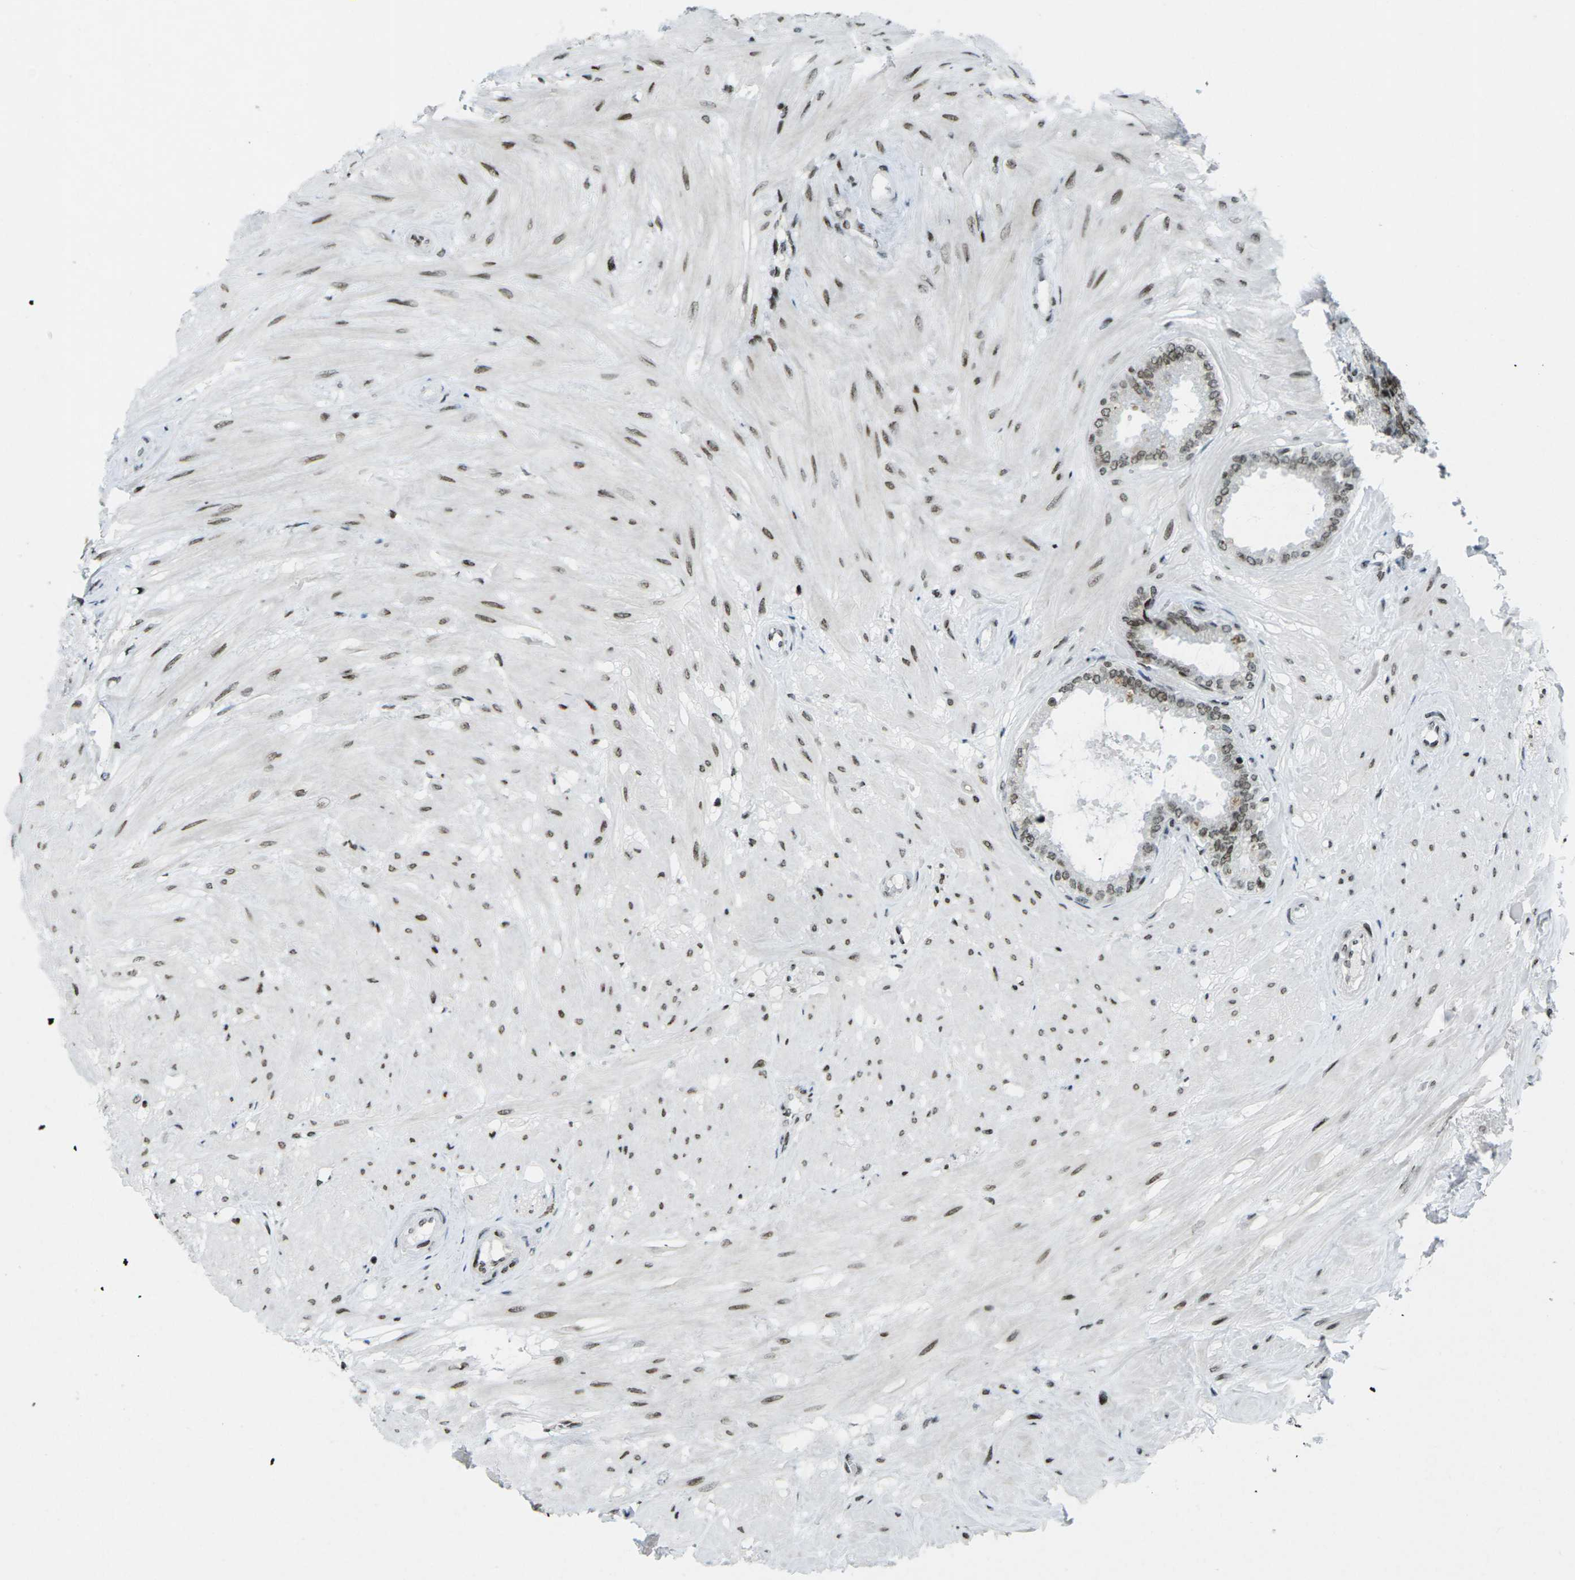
{"staining": {"intensity": "strong", "quantity": ">75%", "location": "nuclear"}, "tissue": "seminal vesicle", "cell_type": "Glandular cells", "image_type": "normal", "snomed": [{"axis": "morphology", "description": "Normal tissue, NOS"}, {"axis": "topography", "description": "Seminal veicle"}], "caption": "Glandular cells show high levels of strong nuclear expression in approximately >75% of cells in unremarkable human seminal vesicle.", "gene": "EME1", "patient": {"sex": "male", "age": 46}}